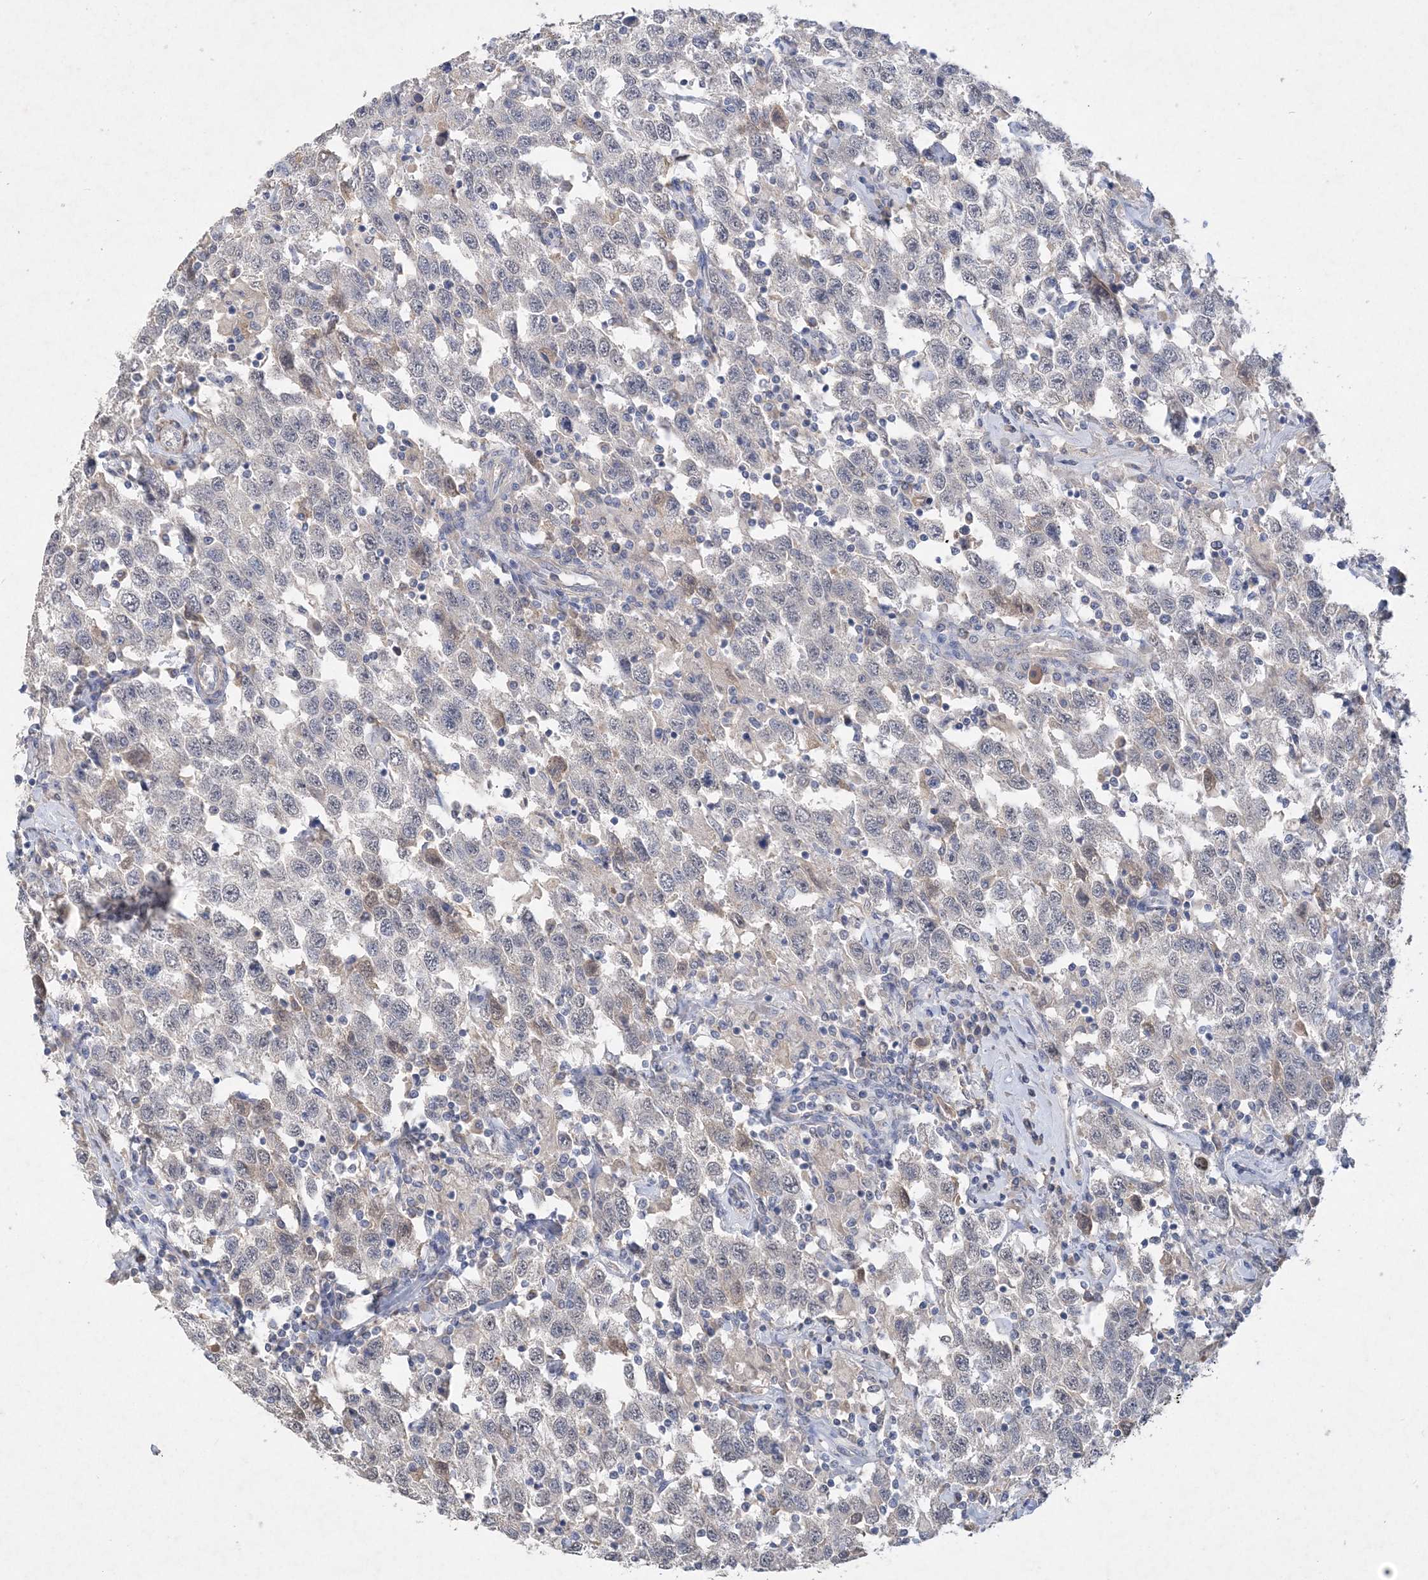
{"staining": {"intensity": "negative", "quantity": "none", "location": "none"}, "tissue": "testis cancer", "cell_type": "Tumor cells", "image_type": "cancer", "snomed": [{"axis": "morphology", "description": "Seminoma, NOS"}, {"axis": "topography", "description": "Testis"}], "caption": "Tumor cells show no significant protein positivity in testis cancer. The staining is performed using DAB brown chromogen with nuclei counter-stained in using hematoxylin.", "gene": "C11orf58", "patient": {"sex": "male", "age": 41}}